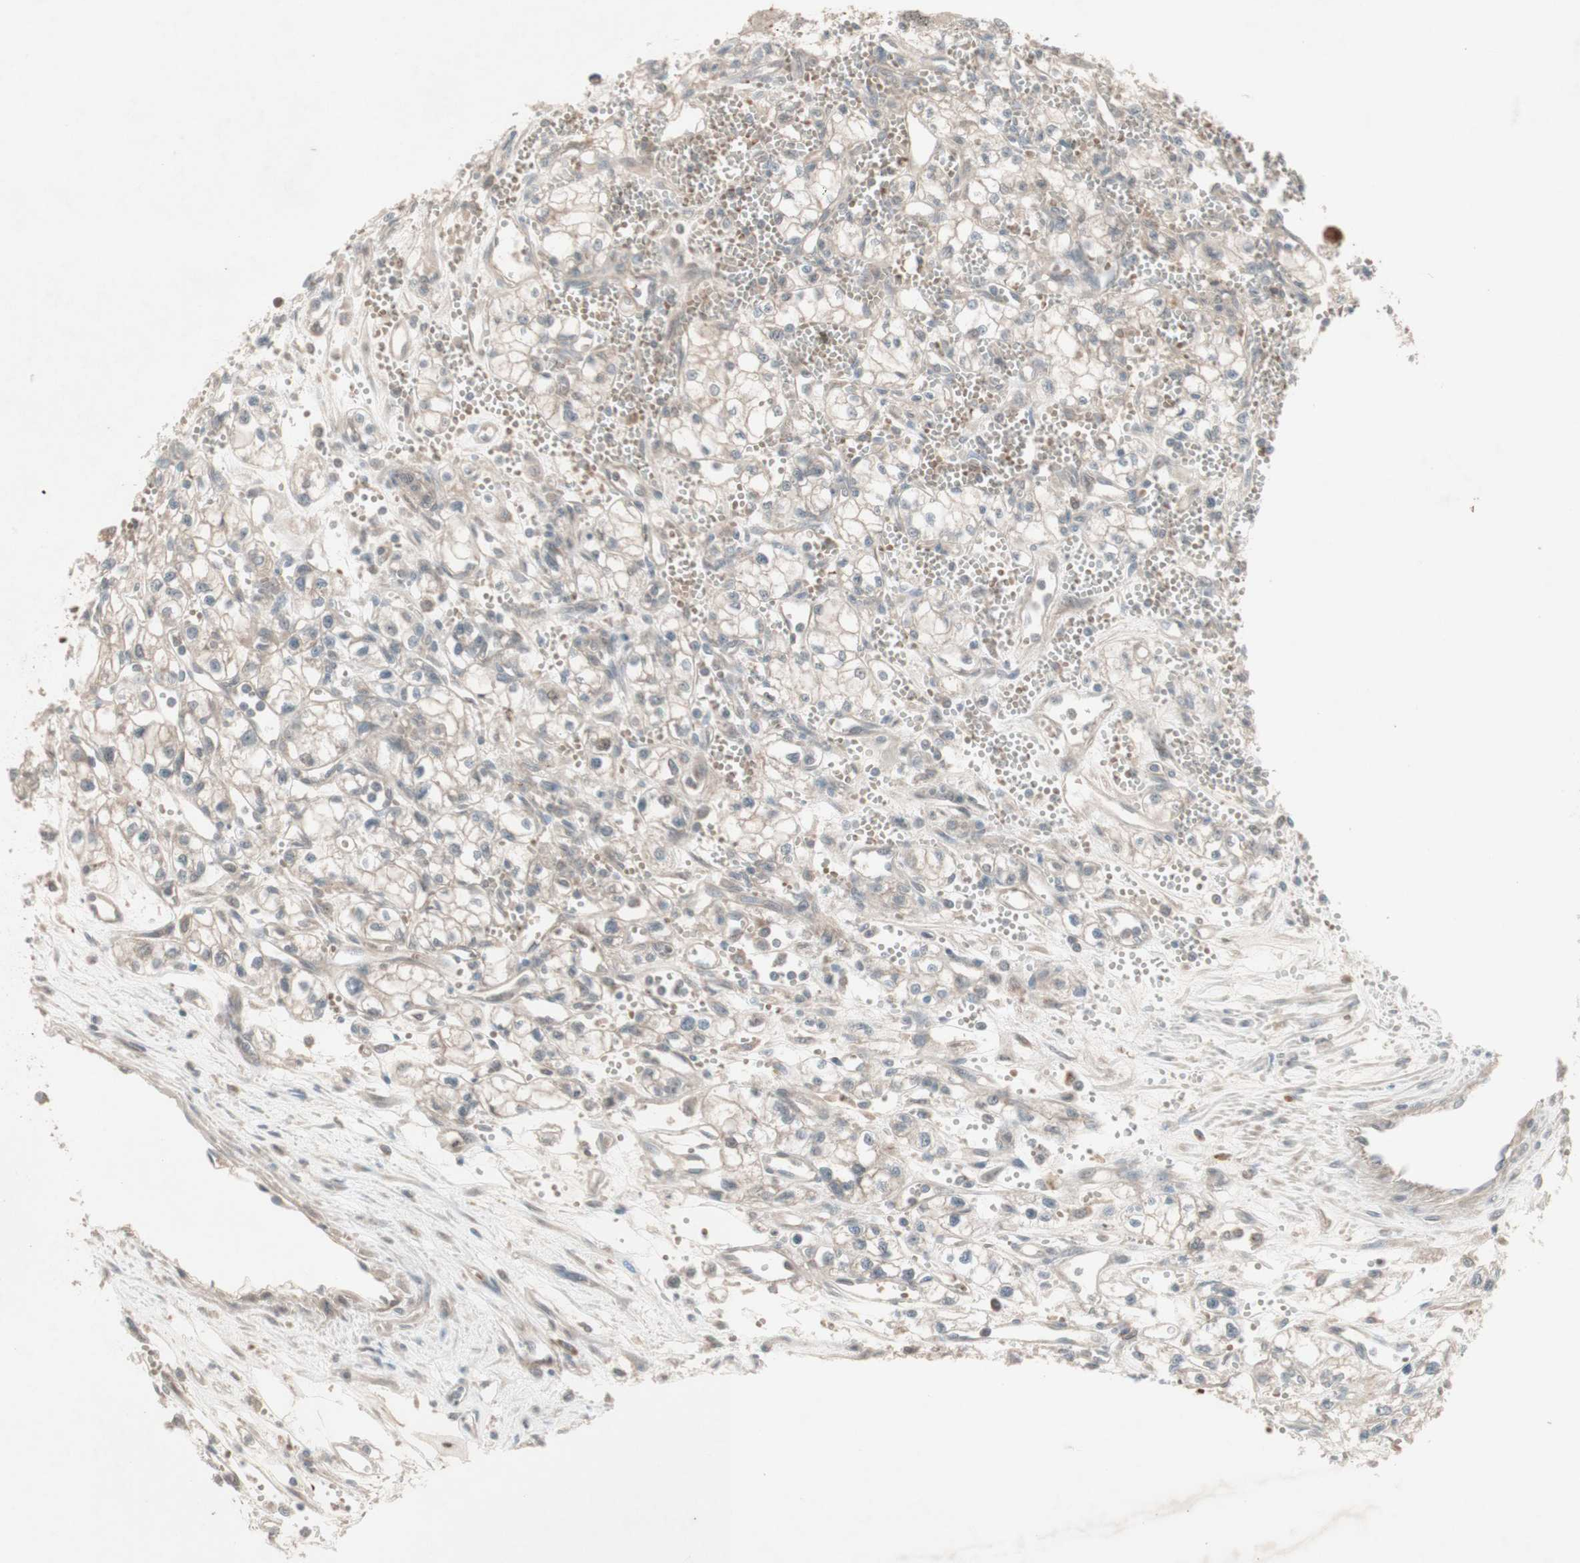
{"staining": {"intensity": "negative", "quantity": "none", "location": "none"}, "tissue": "renal cancer", "cell_type": "Tumor cells", "image_type": "cancer", "snomed": [{"axis": "morphology", "description": "Normal tissue, NOS"}, {"axis": "morphology", "description": "Adenocarcinoma, NOS"}, {"axis": "topography", "description": "Kidney"}], "caption": "DAB (3,3'-diaminobenzidine) immunohistochemical staining of human renal adenocarcinoma demonstrates no significant expression in tumor cells.", "gene": "MSH6", "patient": {"sex": "male", "age": 59}}